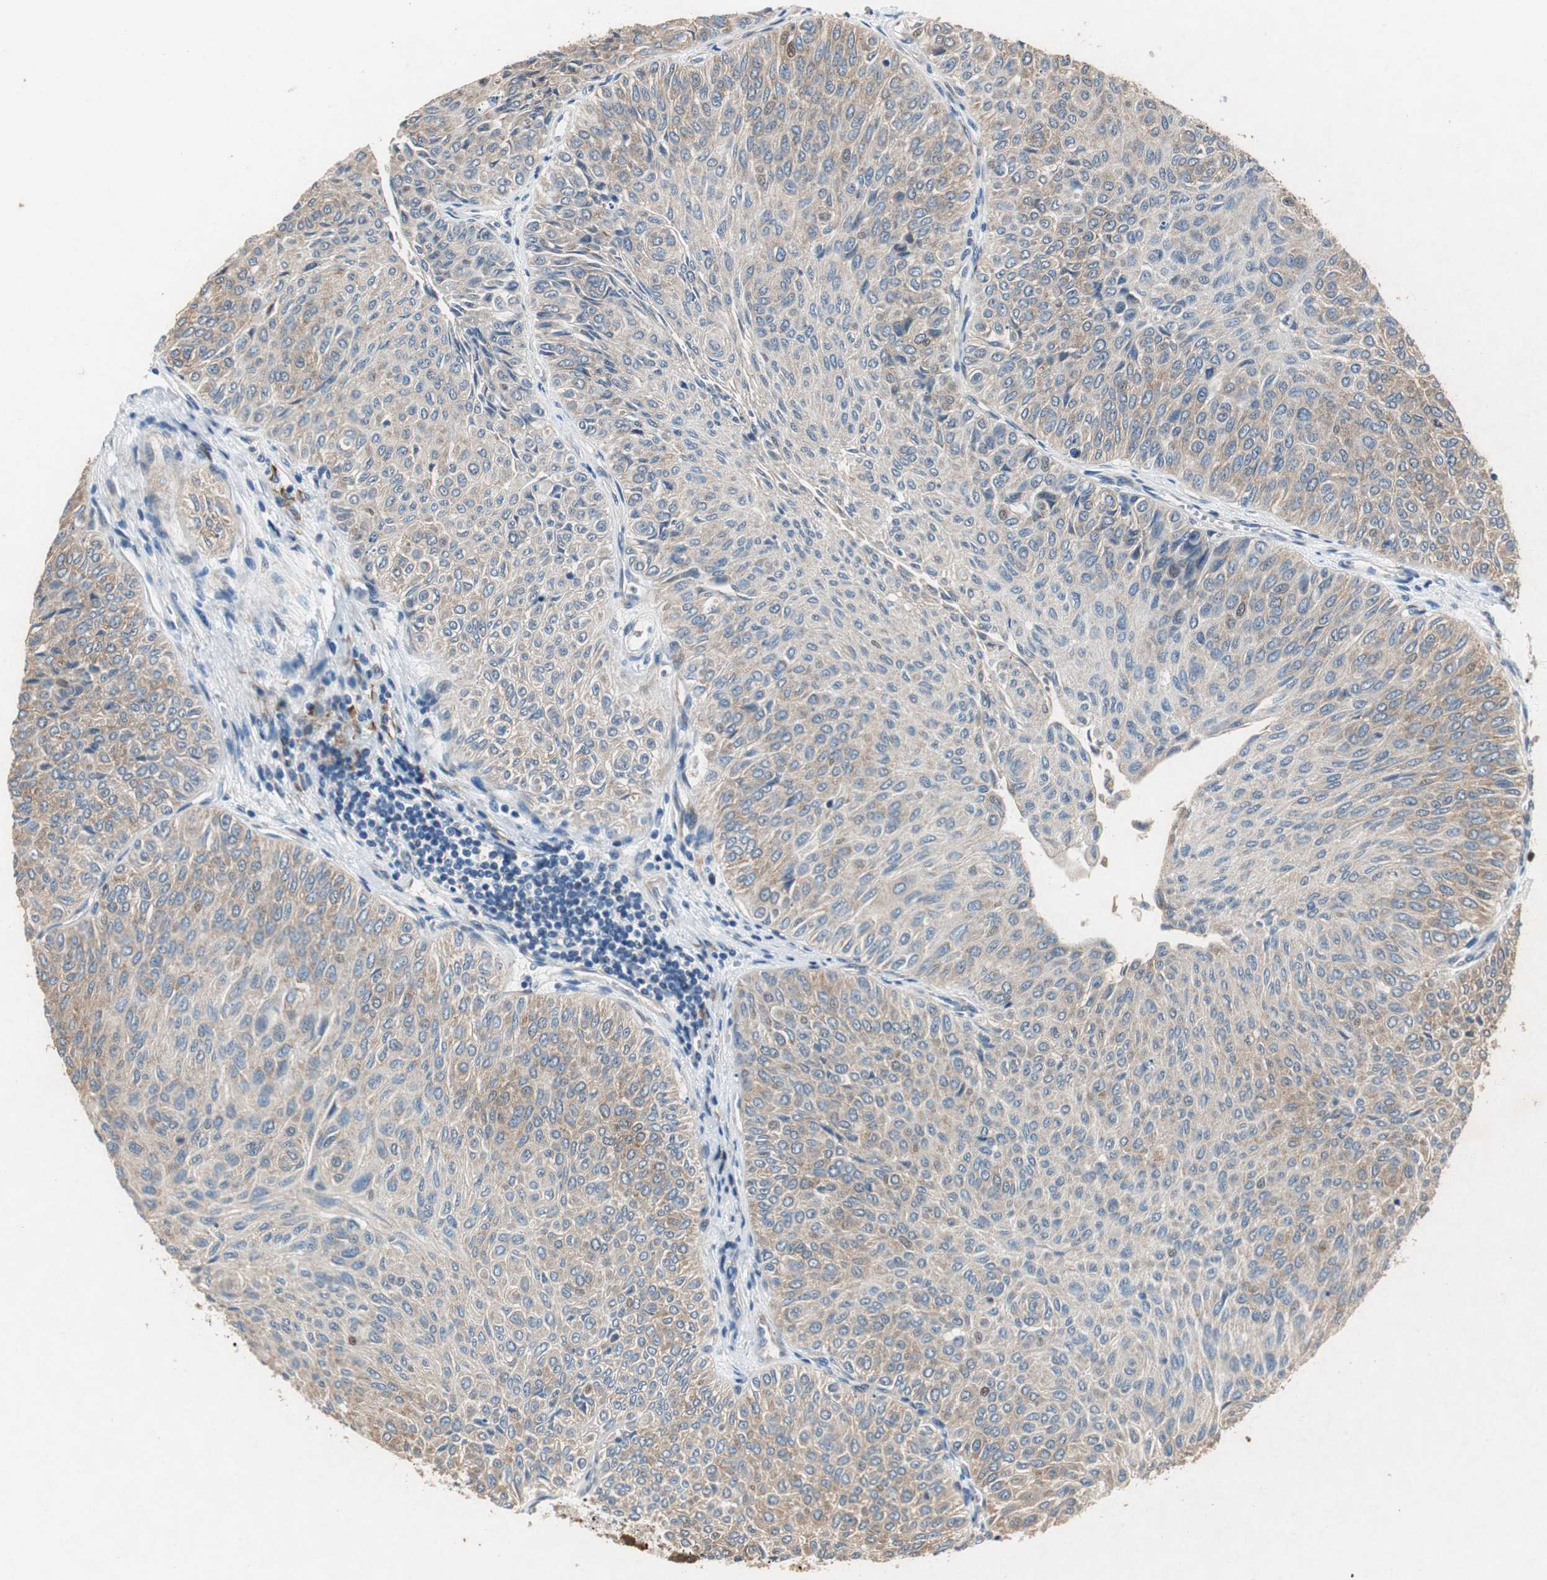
{"staining": {"intensity": "weak", "quantity": ">75%", "location": "cytoplasmic/membranous"}, "tissue": "urothelial cancer", "cell_type": "Tumor cells", "image_type": "cancer", "snomed": [{"axis": "morphology", "description": "Urothelial carcinoma, Low grade"}, {"axis": "topography", "description": "Urinary bladder"}], "caption": "Urothelial cancer stained with a protein marker demonstrates weak staining in tumor cells.", "gene": "RPL35", "patient": {"sex": "male", "age": 78}}